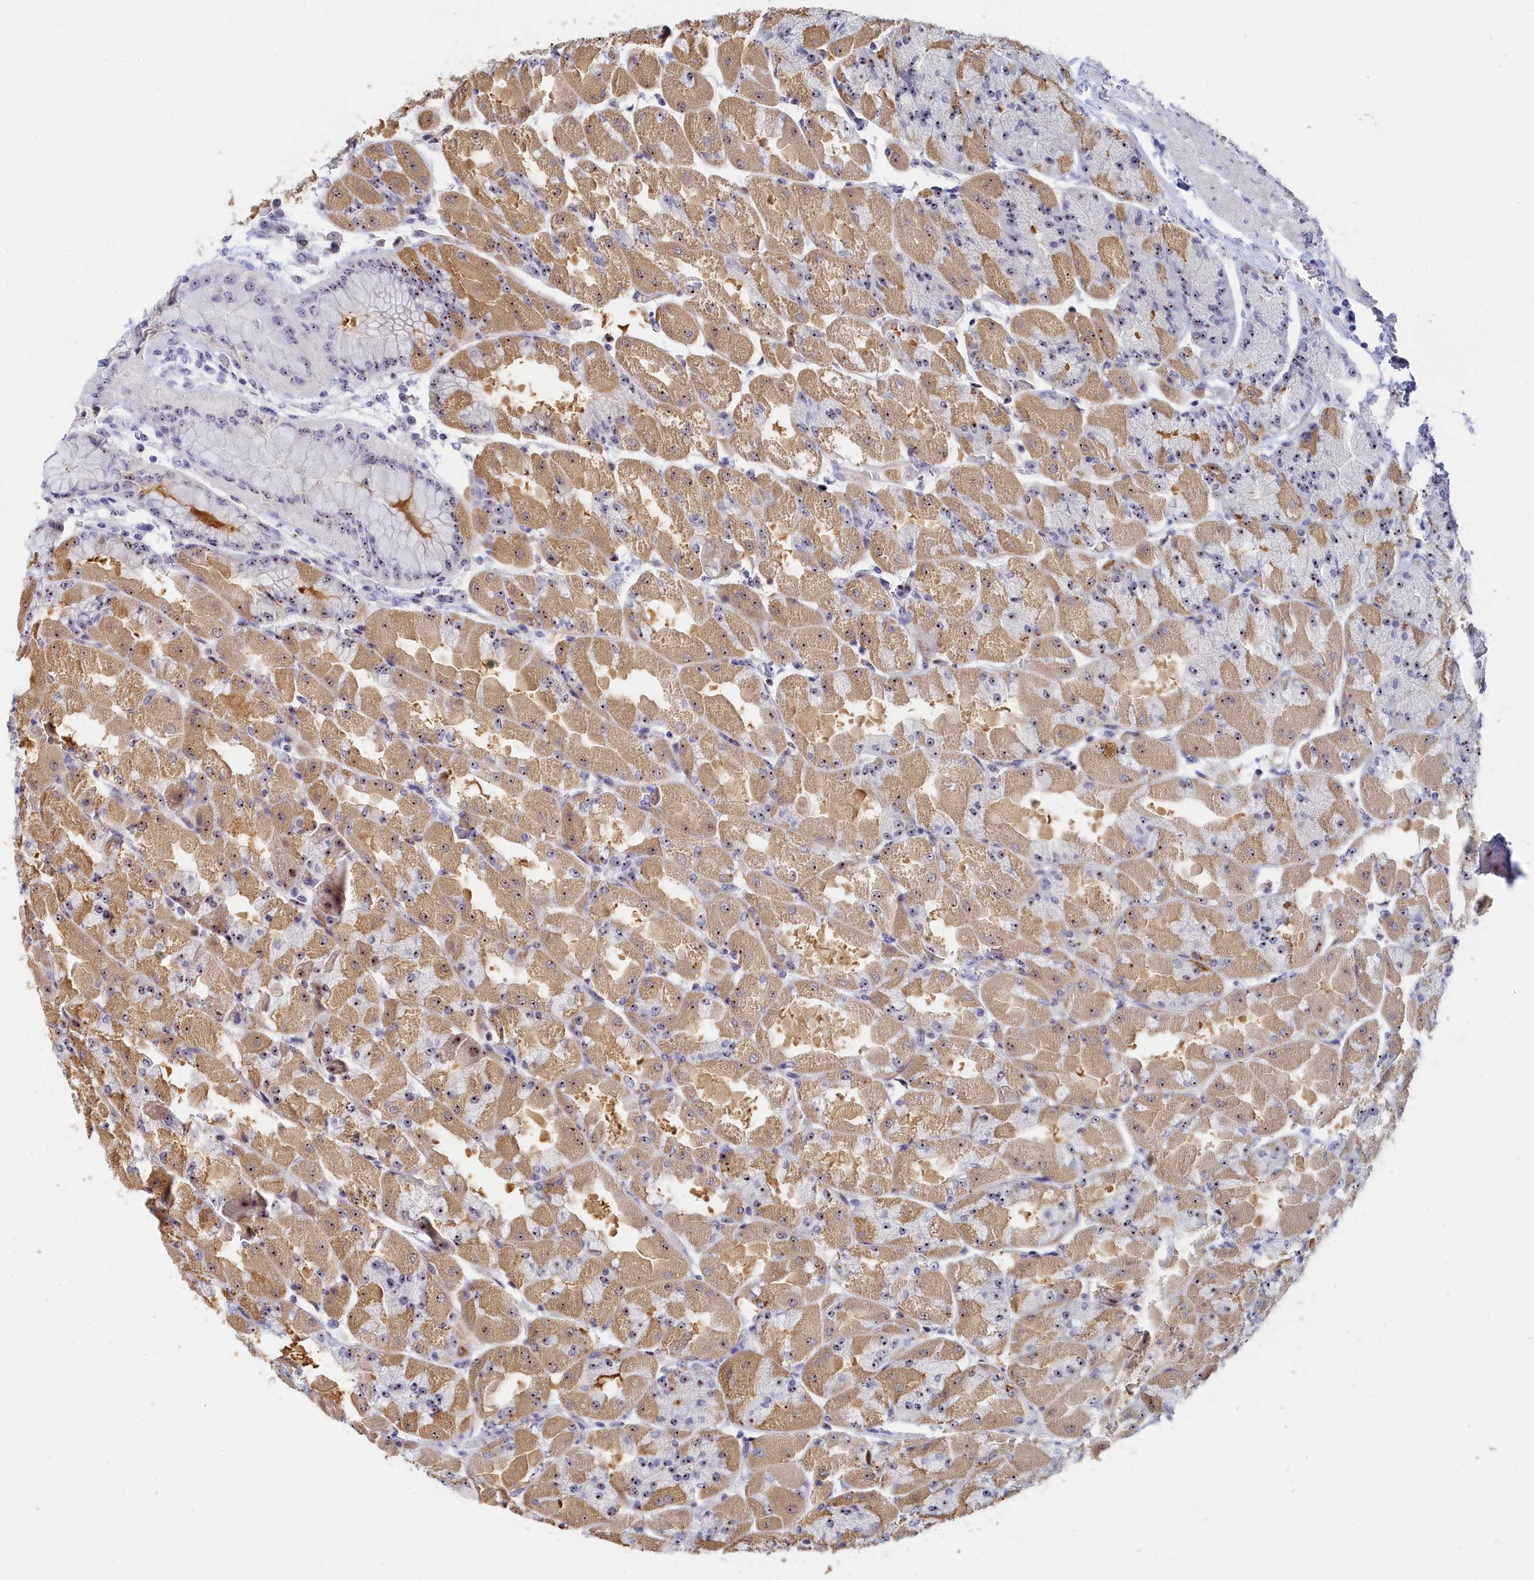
{"staining": {"intensity": "moderate", "quantity": ">75%", "location": "cytoplasmic/membranous,nuclear"}, "tissue": "stomach", "cell_type": "Glandular cells", "image_type": "normal", "snomed": [{"axis": "morphology", "description": "Normal tissue, NOS"}, {"axis": "topography", "description": "Stomach"}], "caption": "Immunohistochemical staining of unremarkable human stomach shows >75% levels of moderate cytoplasmic/membranous,nuclear protein staining in approximately >75% of glandular cells. (DAB IHC with brightfield microscopy, high magnification).", "gene": "RSL1D1", "patient": {"sex": "female", "age": 61}}